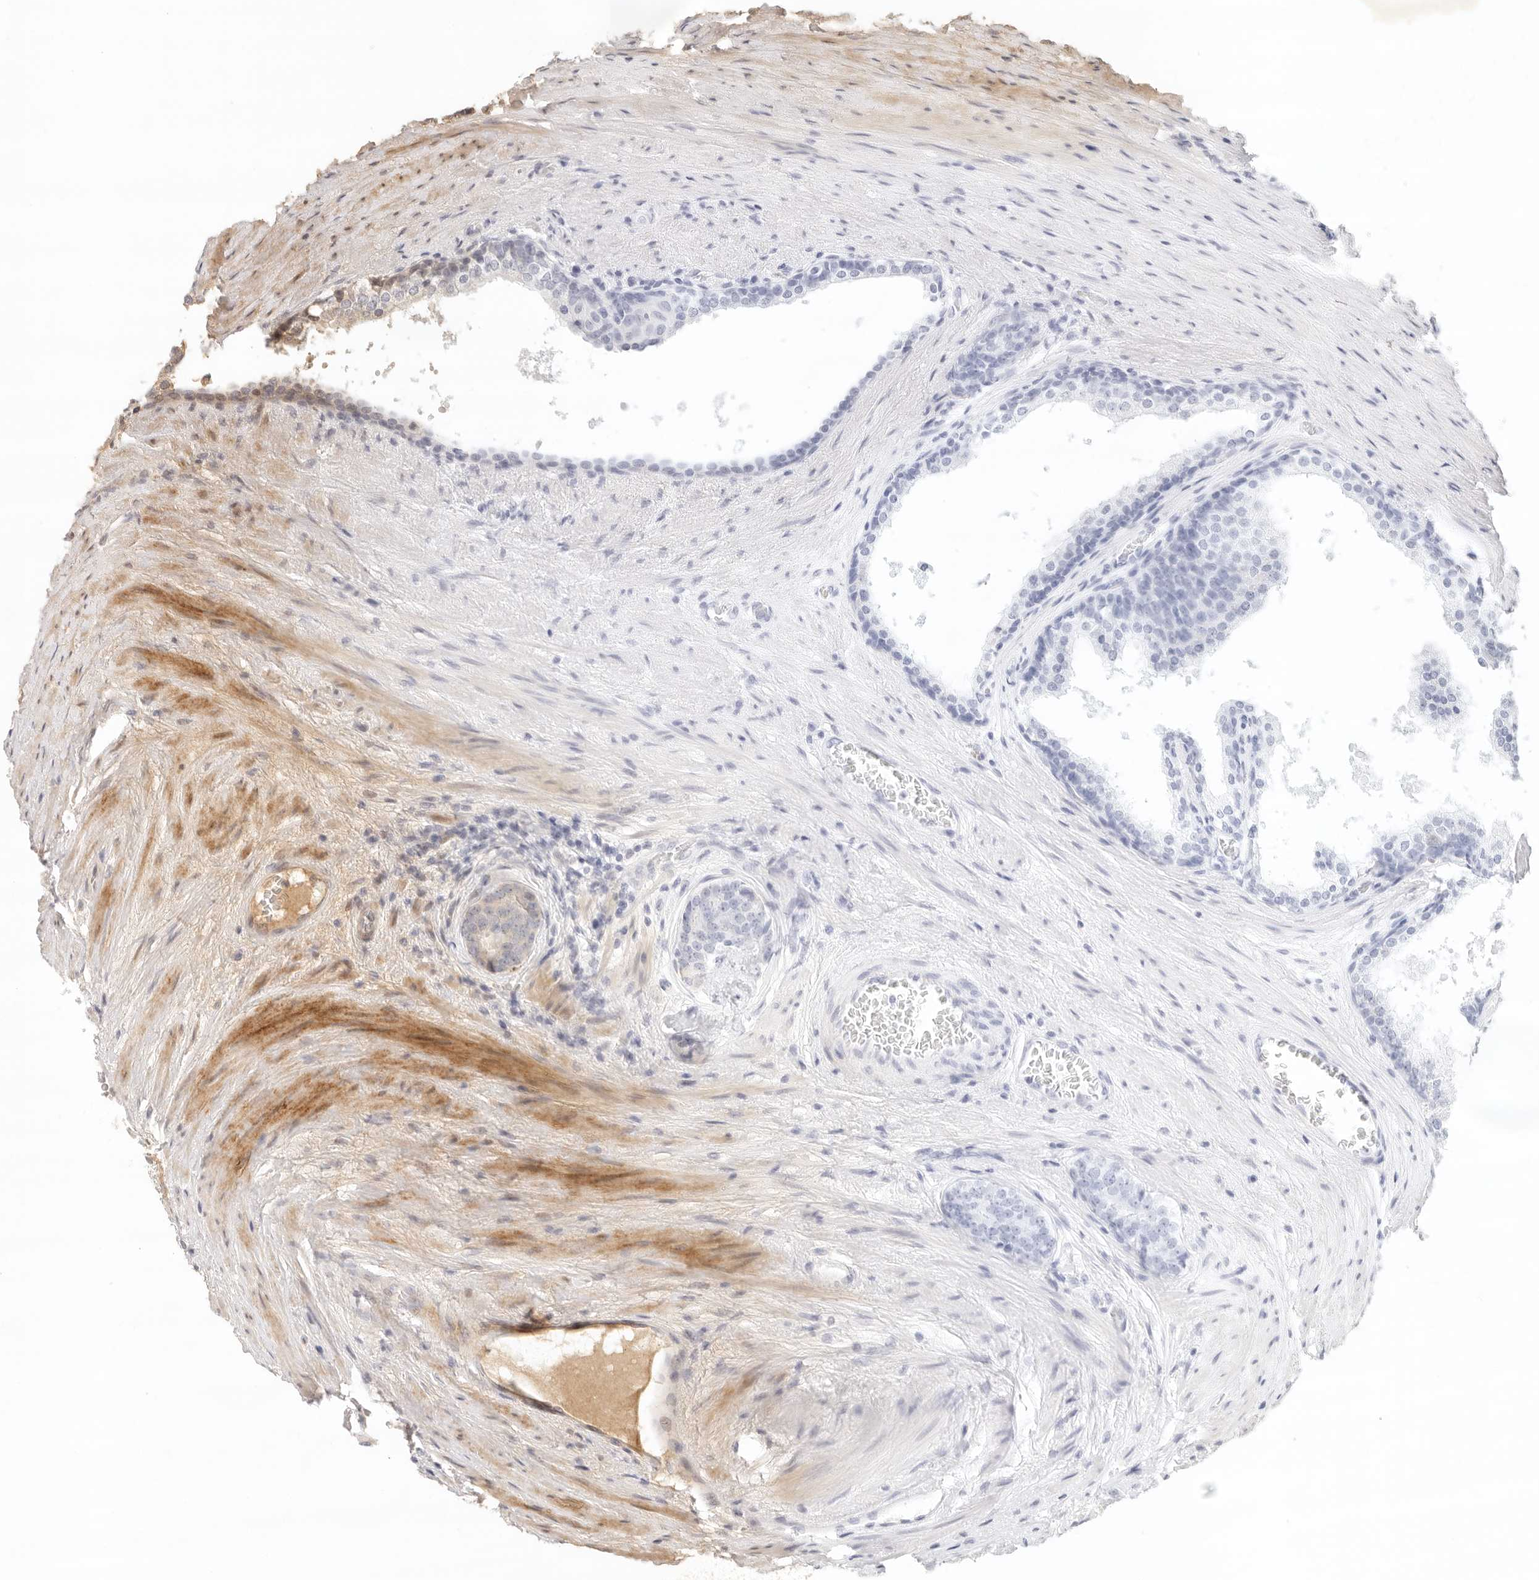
{"staining": {"intensity": "negative", "quantity": "none", "location": "none"}, "tissue": "prostate cancer", "cell_type": "Tumor cells", "image_type": "cancer", "snomed": [{"axis": "morphology", "description": "Adenocarcinoma, High grade"}, {"axis": "topography", "description": "Prostate"}], "caption": "Tumor cells show no significant expression in prostate cancer (high-grade adenocarcinoma).", "gene": "PHLDA3", "patient": {"sex": "male", "age": 56}}